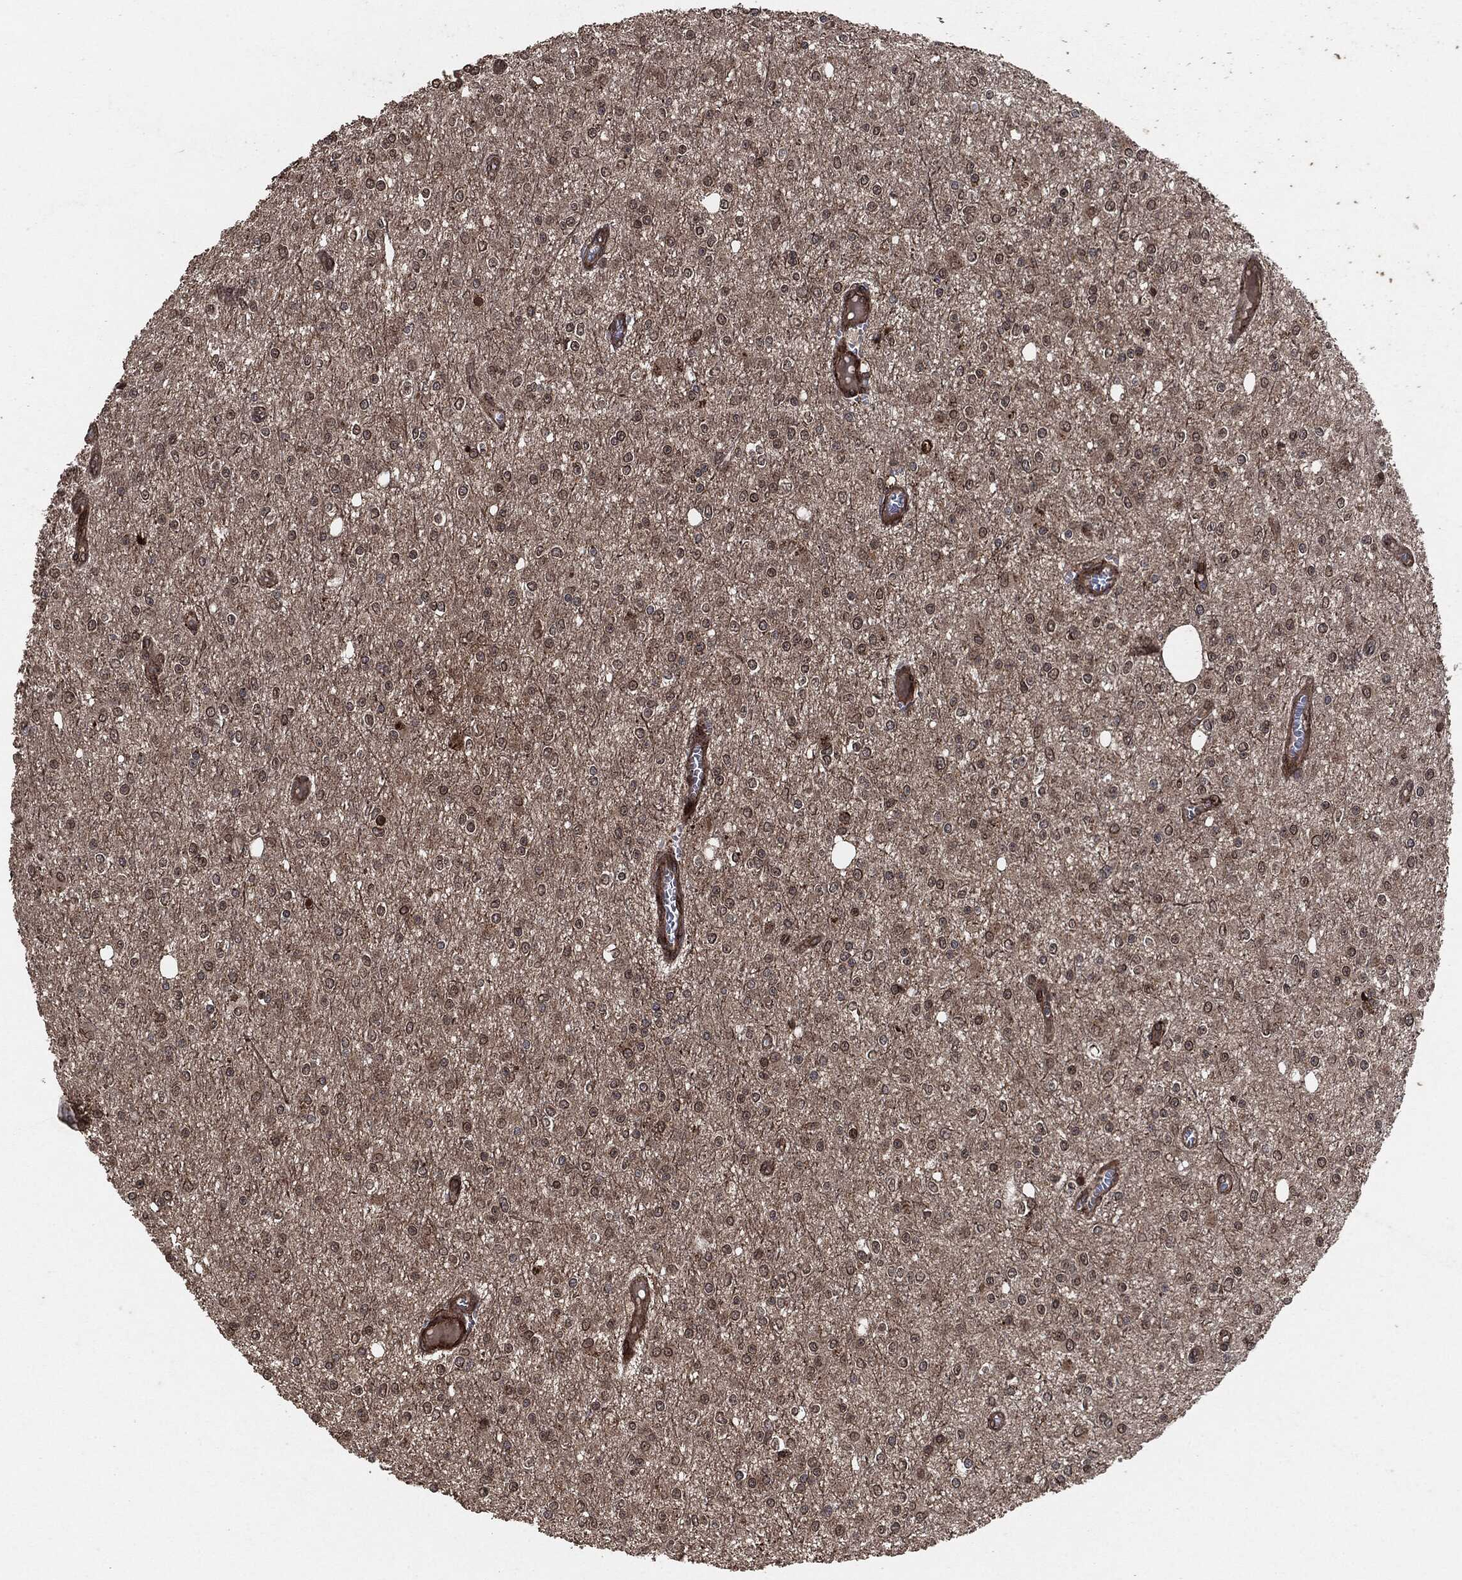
{"staining": {"intensity": "negative", "quantity": "none", "location": "none"}, "tissue": "glioma", "cell_type": "Tumor cells", "image_type": "cancer", "snomed": [{"axis": "morphology", "description": "Glioma, malignant, Low grade"}, {"axis": "topography", "description": "Brain"}], "caption": "Immunohistochemistry photomicrograph of glioma stained for a protein (brown), which exhibits no staining in tumor cells.", "gene": "IFIT1", "patient": {"sex": "female", "age": 45}}